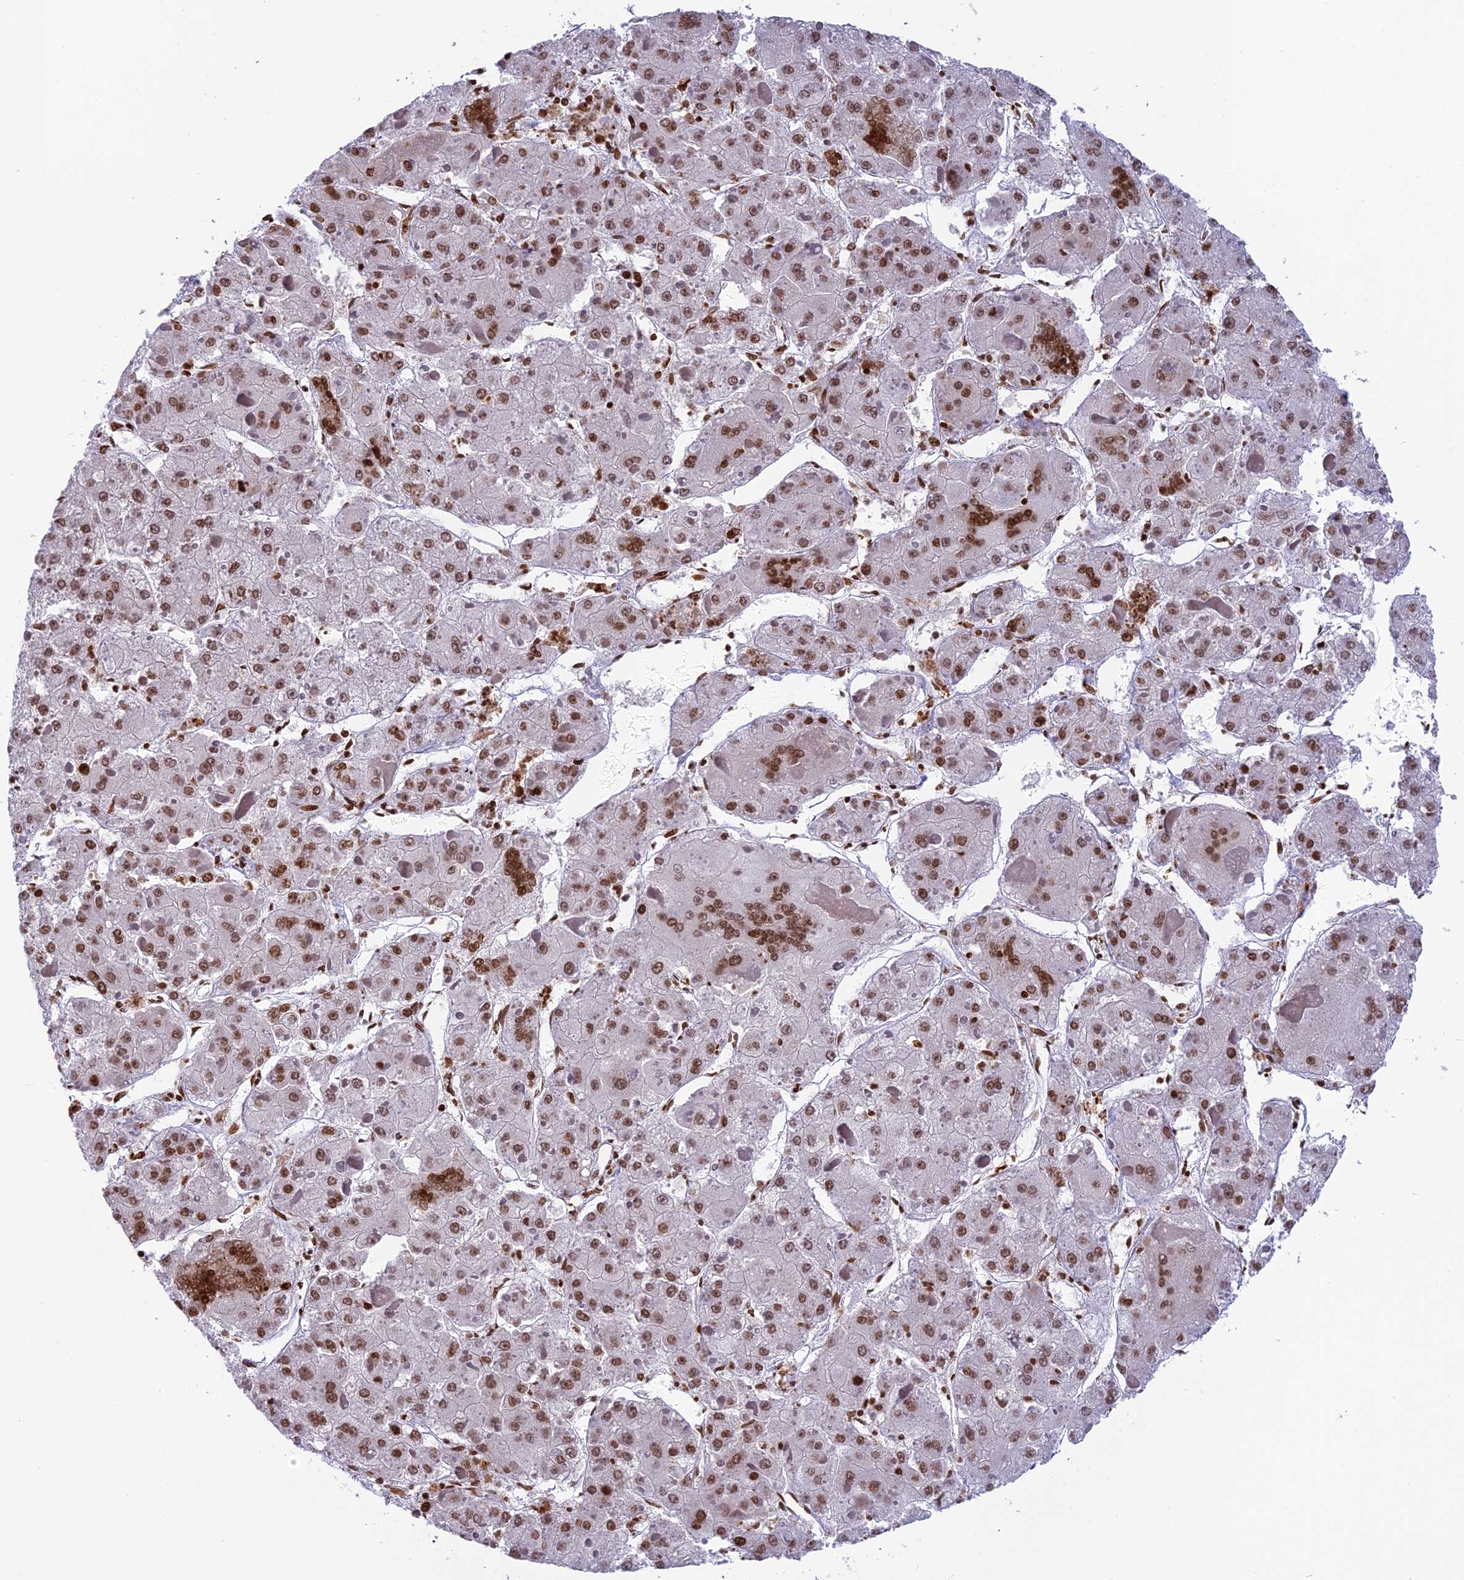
{"staining": {"intensity": "moderate", "quantity": ">75%", "location": "nuclear"}, "tissue": "liver cancer", "cell_type": "Tumor cells", "image_type": "cancer", "snomed": [{"axis": "morphology", "description": "Carcinoma, Hepatocellular, NOS"}, {"axis": "topography", "description": "Liver"}], "caption": "A brown stain highlights moderate nuclear expression of a protein in liver cancer tumor cells.", "gene": "TET2", "patient": {"sex": "female", "age": 73}}